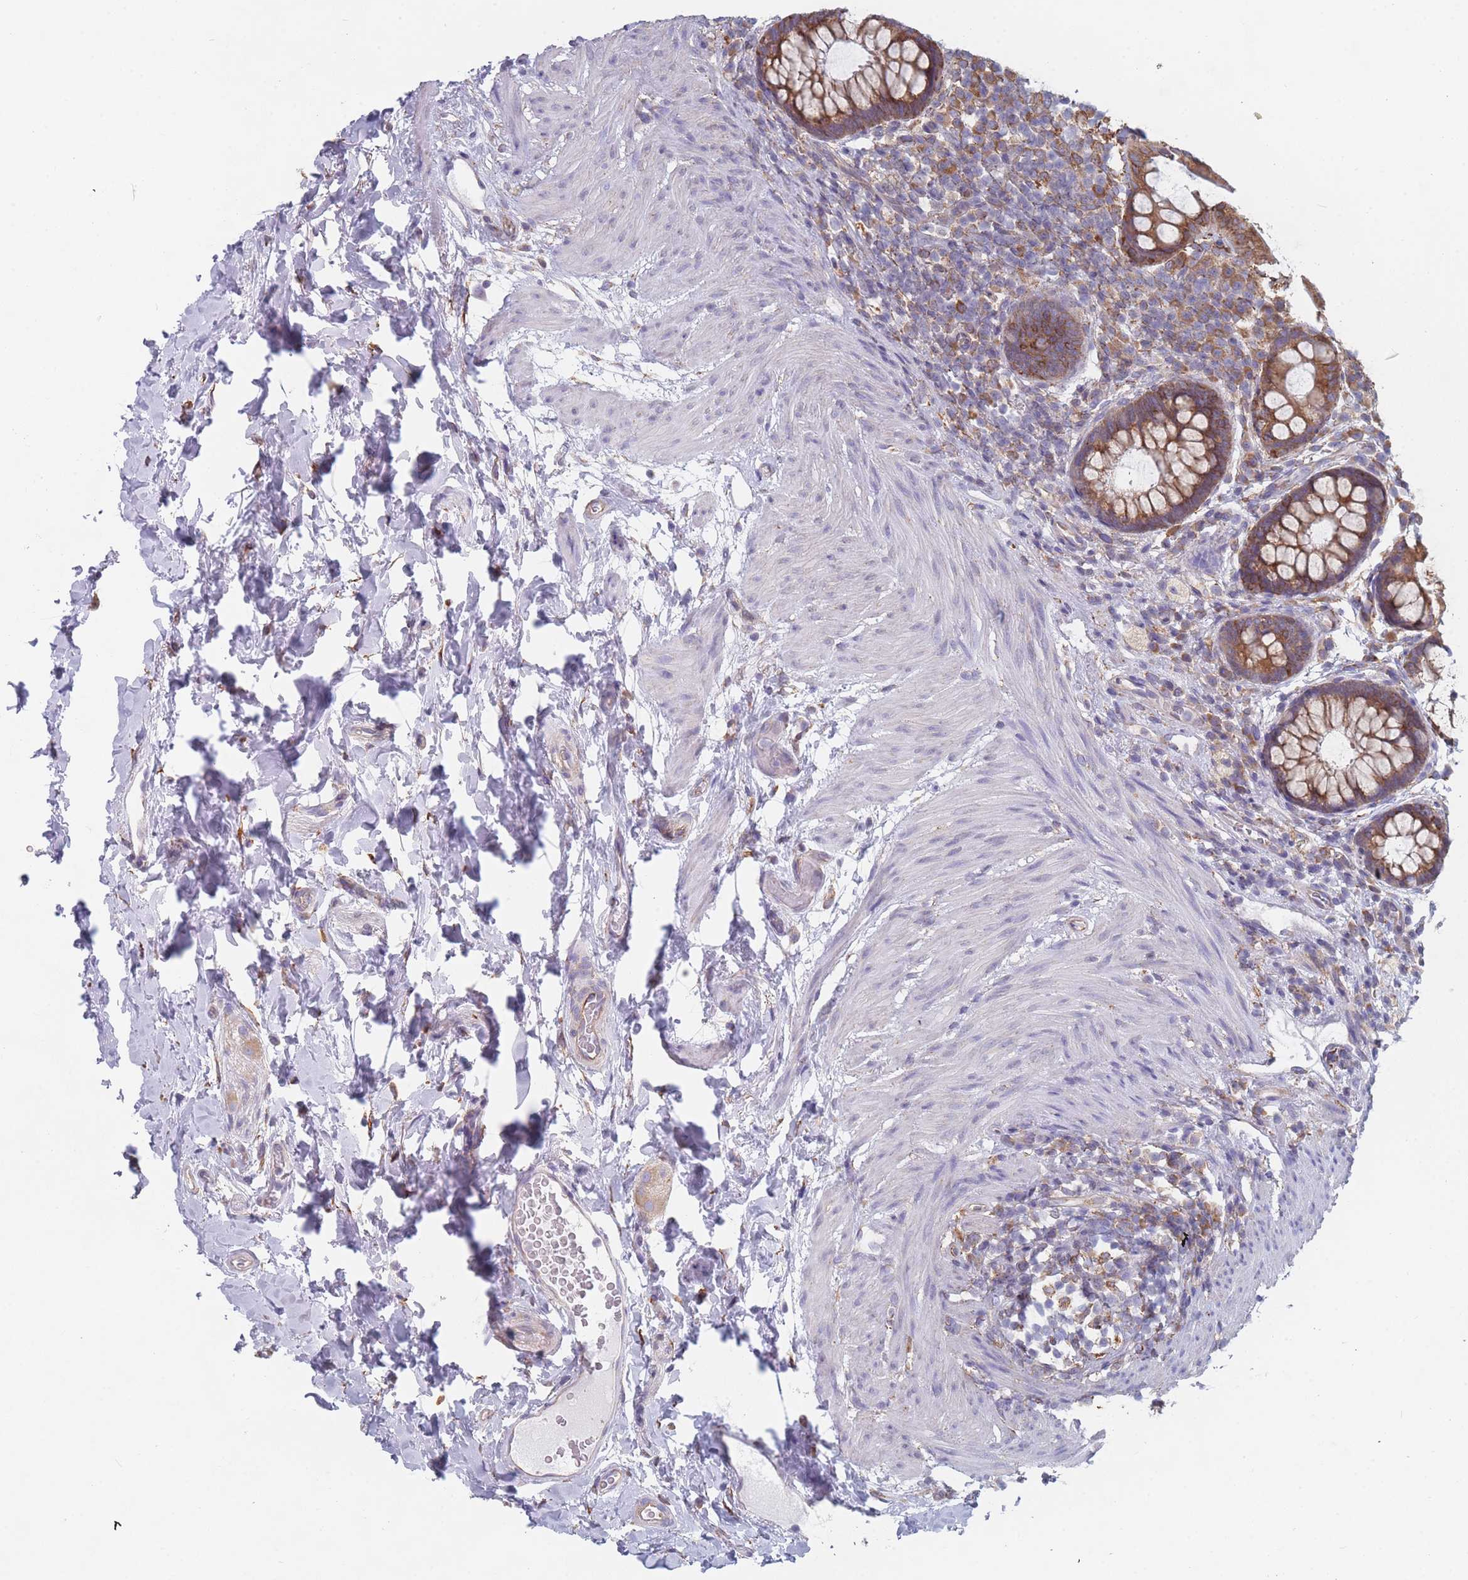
{"staining": {"intensity": "moderate", "quantity": ">75%", "location": "cytoplasmic/membranous"}, "tissue": "rectum", "cell_type": "Glandular cells", "image_type": "normal", "snomed": [{"axis": "morphology", "description": "Normal tissue, NOS"}, {"axis": "topography", "description": "Rectum"}, {"axis": "topography", "description": "Peripheral nerve tissue"}], "caption": "Brown immunohistochemical staining in benign human rectum reveals moderate cytoplasmic/membranous positivity in about >75% of glandular cells.", "gene": "OR7C2", "patient": {"sex": "female", "age": 69}}